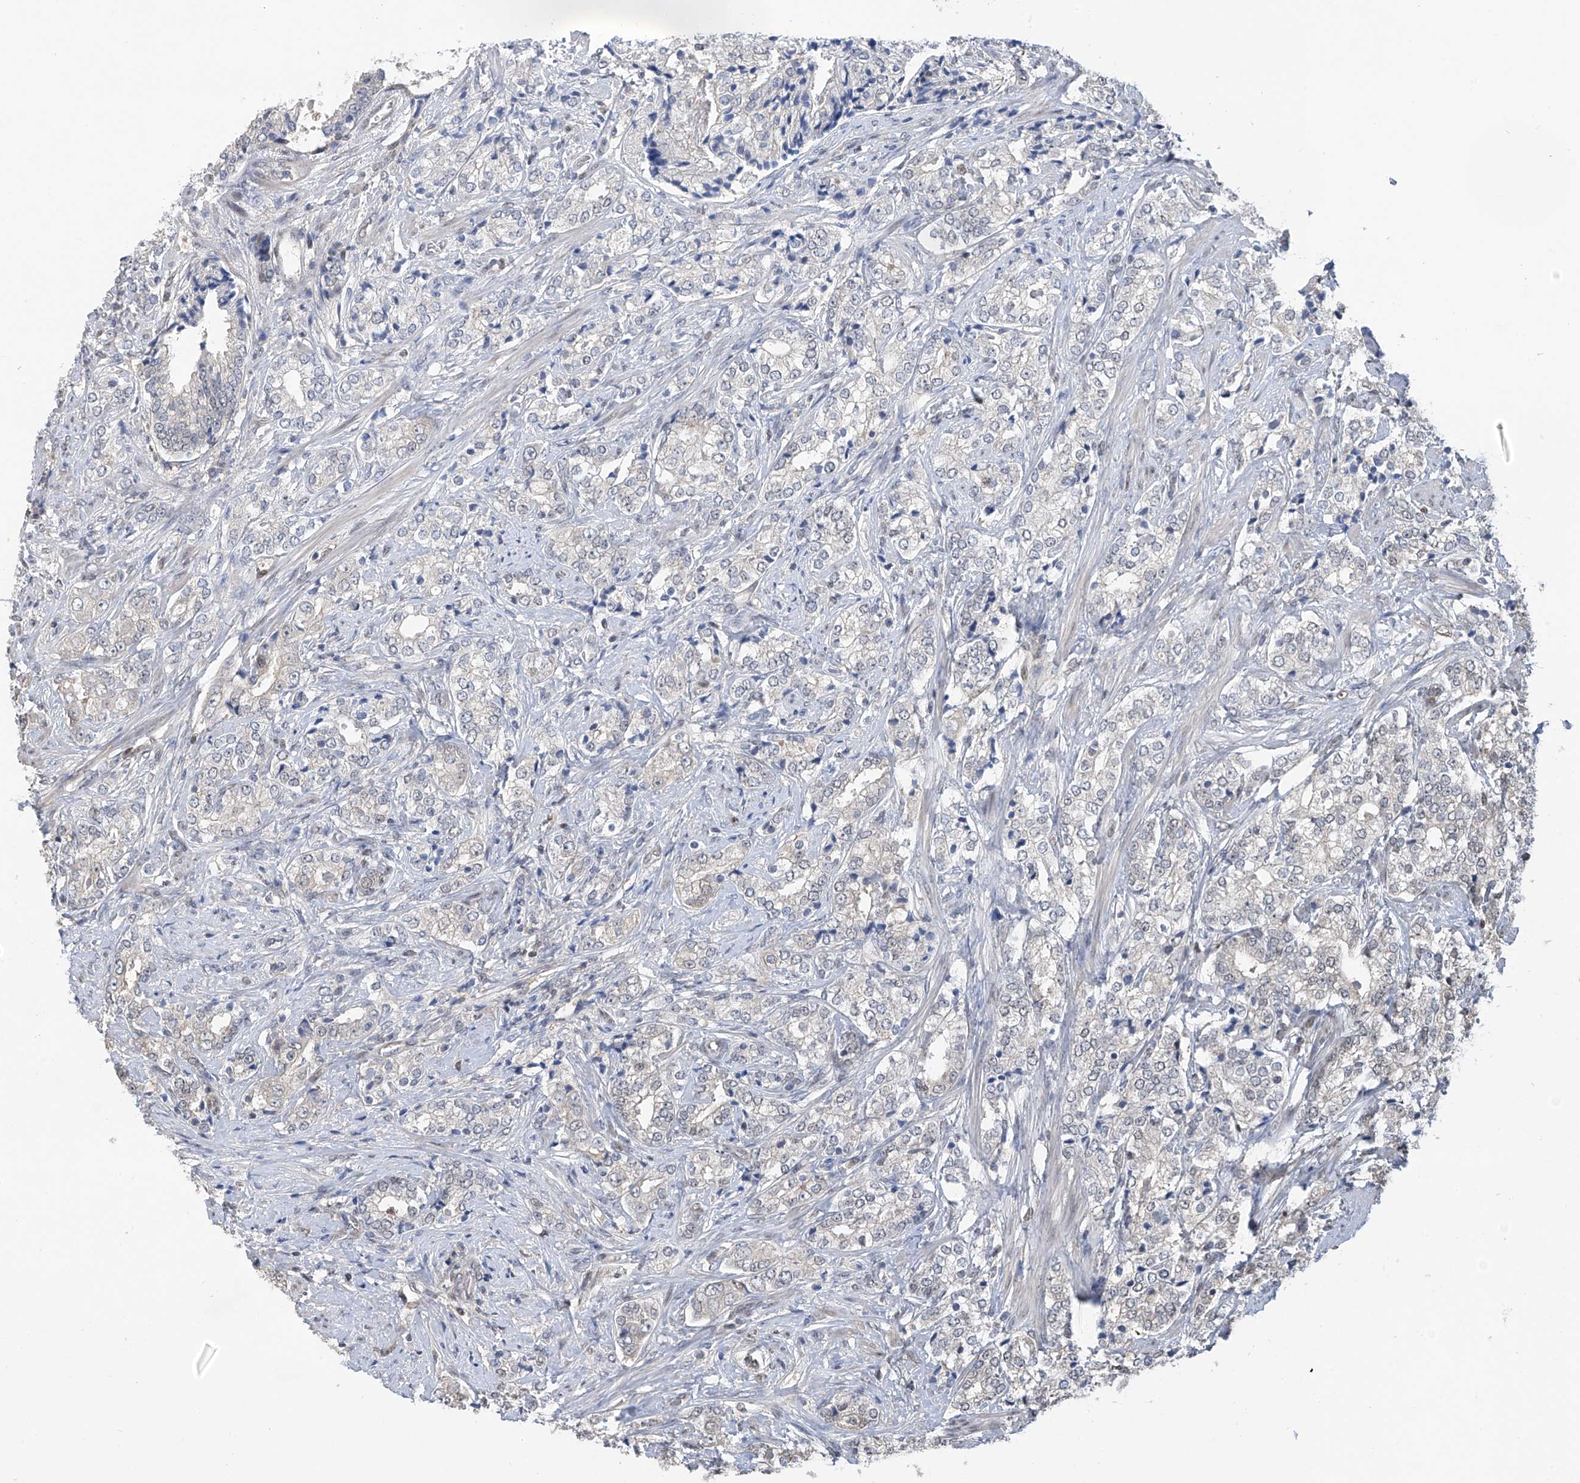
{"staining": {"intensity": "negative", "quantity": "none", "location": "none"}, "tissue": "prostate cancer", "cell_type": "Tumor cells", "image_type": "cancer", "snomed": [{"axis": "morphology", "description": "Adenocarcinoma, High grade"}, {"axis": "topography", "description": "Prostate"}], "caption": "The immunohistochemistry (IHC) image has no significant staining in tumor cells of prostate cancer (adenocarcinoma (high-grade)) tissue.", "gene": "PMM1", "patient": {"sex": "male", "age": 69}}